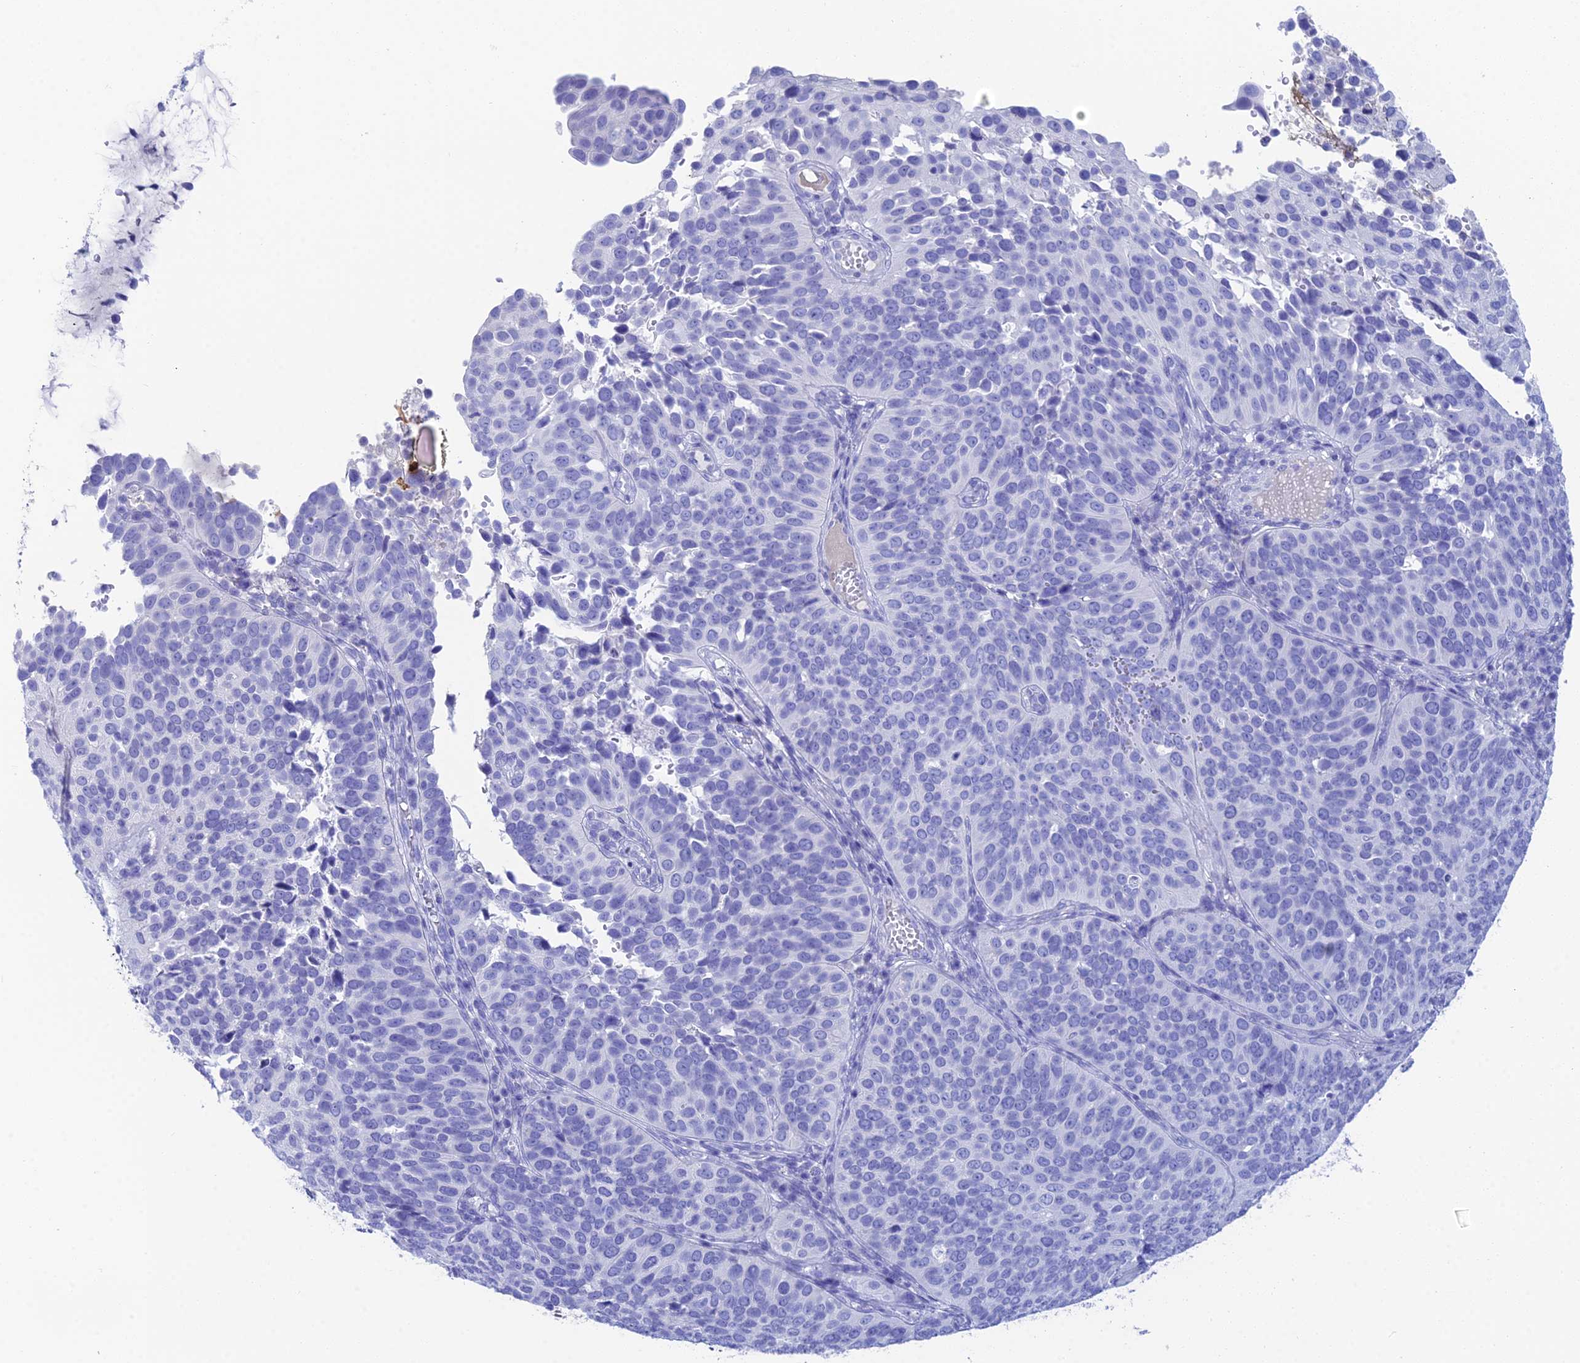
{"staining": {"intensity": "negative", "quantity": "none", "location": "none"}, "tissue": "cervical cancer", "cell_type": "Tumor cells", "image_type": "cancer", "snomed": [{"axis": "morphology", "description": "Squamous cell carcinoma, NOS"}, {"axis": "topography", "description": "Cervix"}], "caption": "Tumor cells are negative for protein expression in human cervical cancer. (DAB IHC with hematoxylin counter stain).", "gene": "REG1A", "patient": {"sex": "female", "age": 36}}